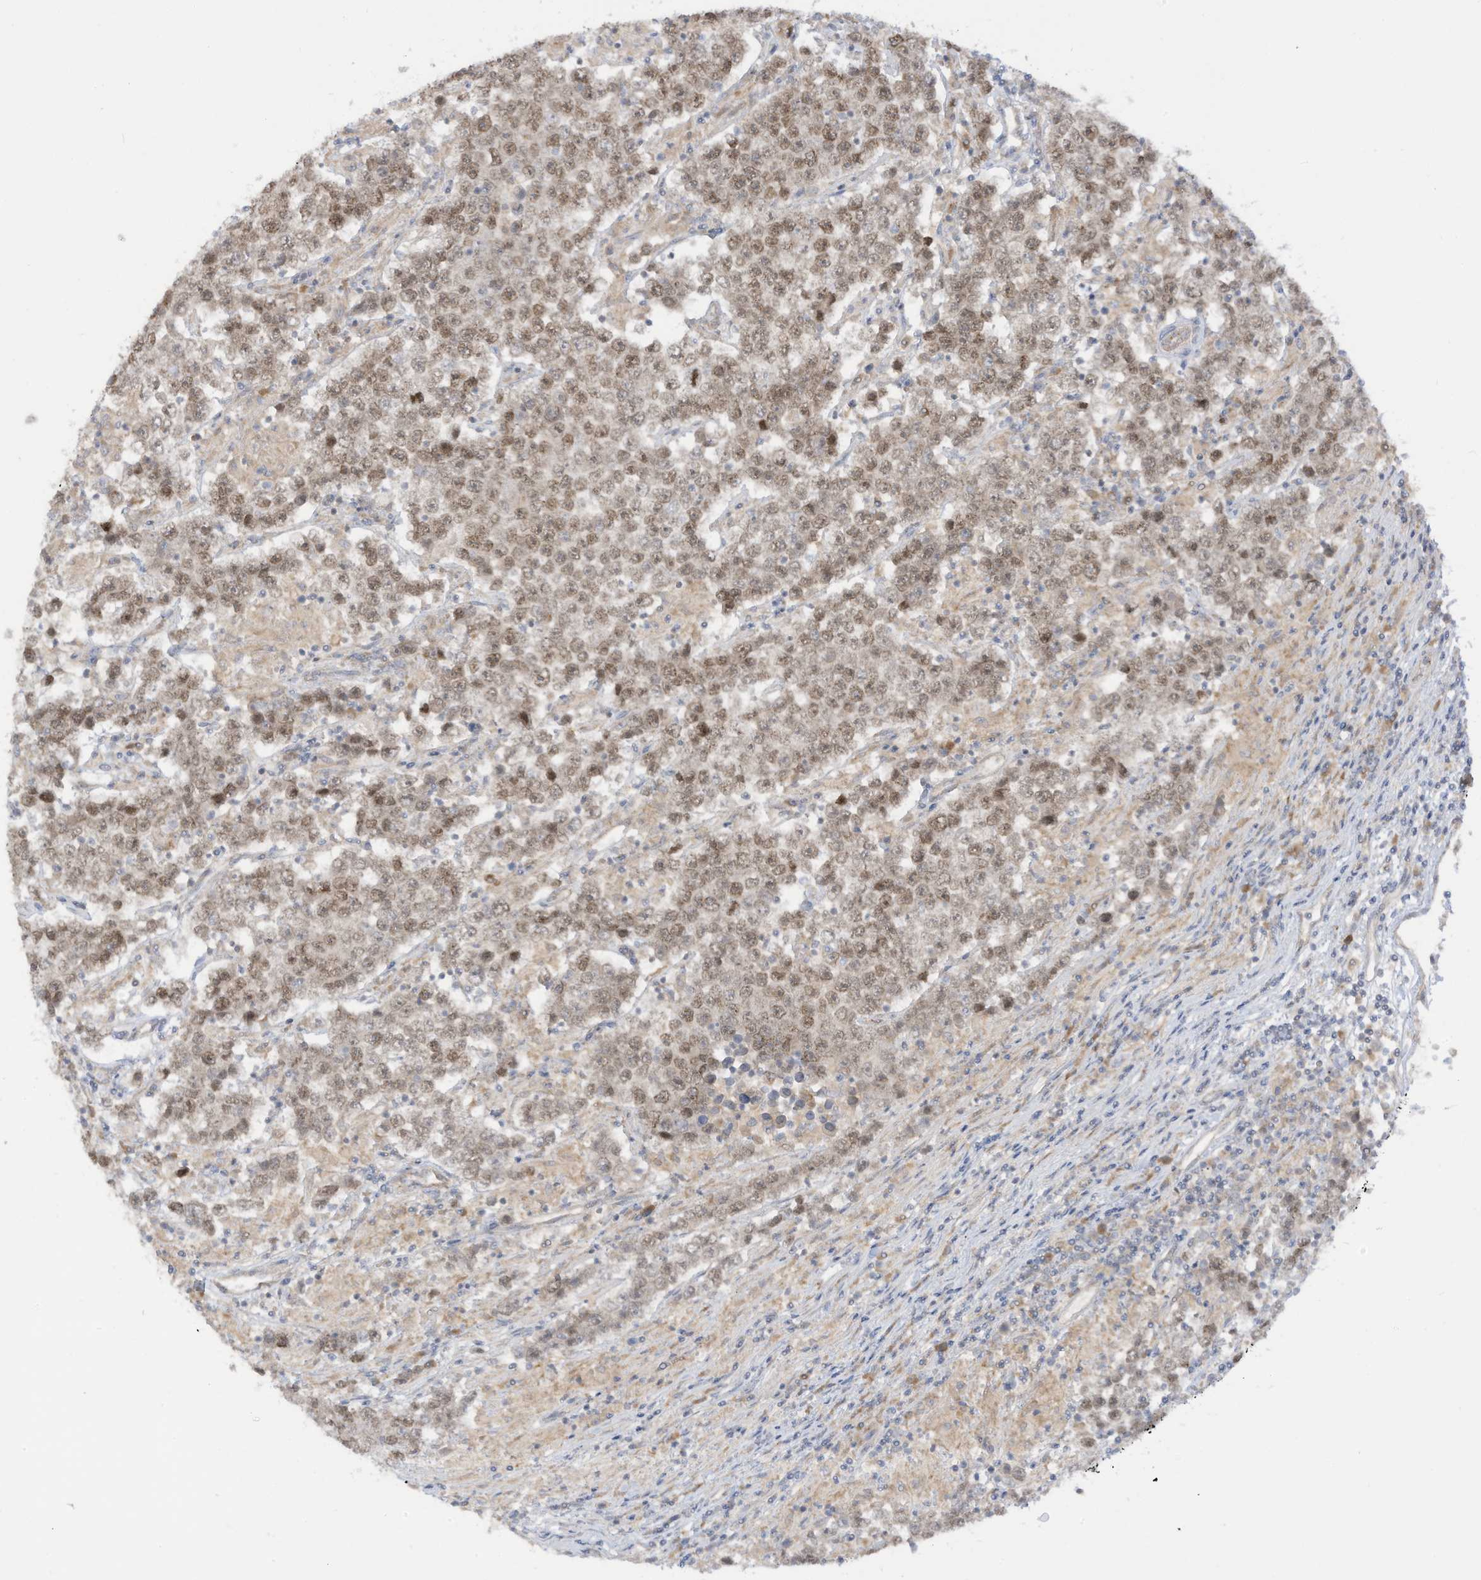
{"staining": {"intensity": "moderate", "quantity": ">75%", "location": "nuclear"}, "tissue": "testis cancer", "cell_type": "Tumor cells", "image_type": "cancer", "snomed": [{"axis": "morphology", "description": "Normal tissue, NOS"}, {"axis": "morphology", "description": "Urothelial carcinoma, High grade"}, {"axis": "morphology", "description": "Seminoma, NOS"}, {"axis": "morphology", "description": "Carcinoma, Embryonal, NOS"}, {"axis": "topography", "description": "Urinary bladder"}, {"axis": "topography", "description": "Testis"}], "caption": "Tumor cells display medium levels of moderate nuclear staining in approximately >75% of cells in testis seminoma.", "gene": "LRRN2", "patient": {"sex": "male", "age": 41}}